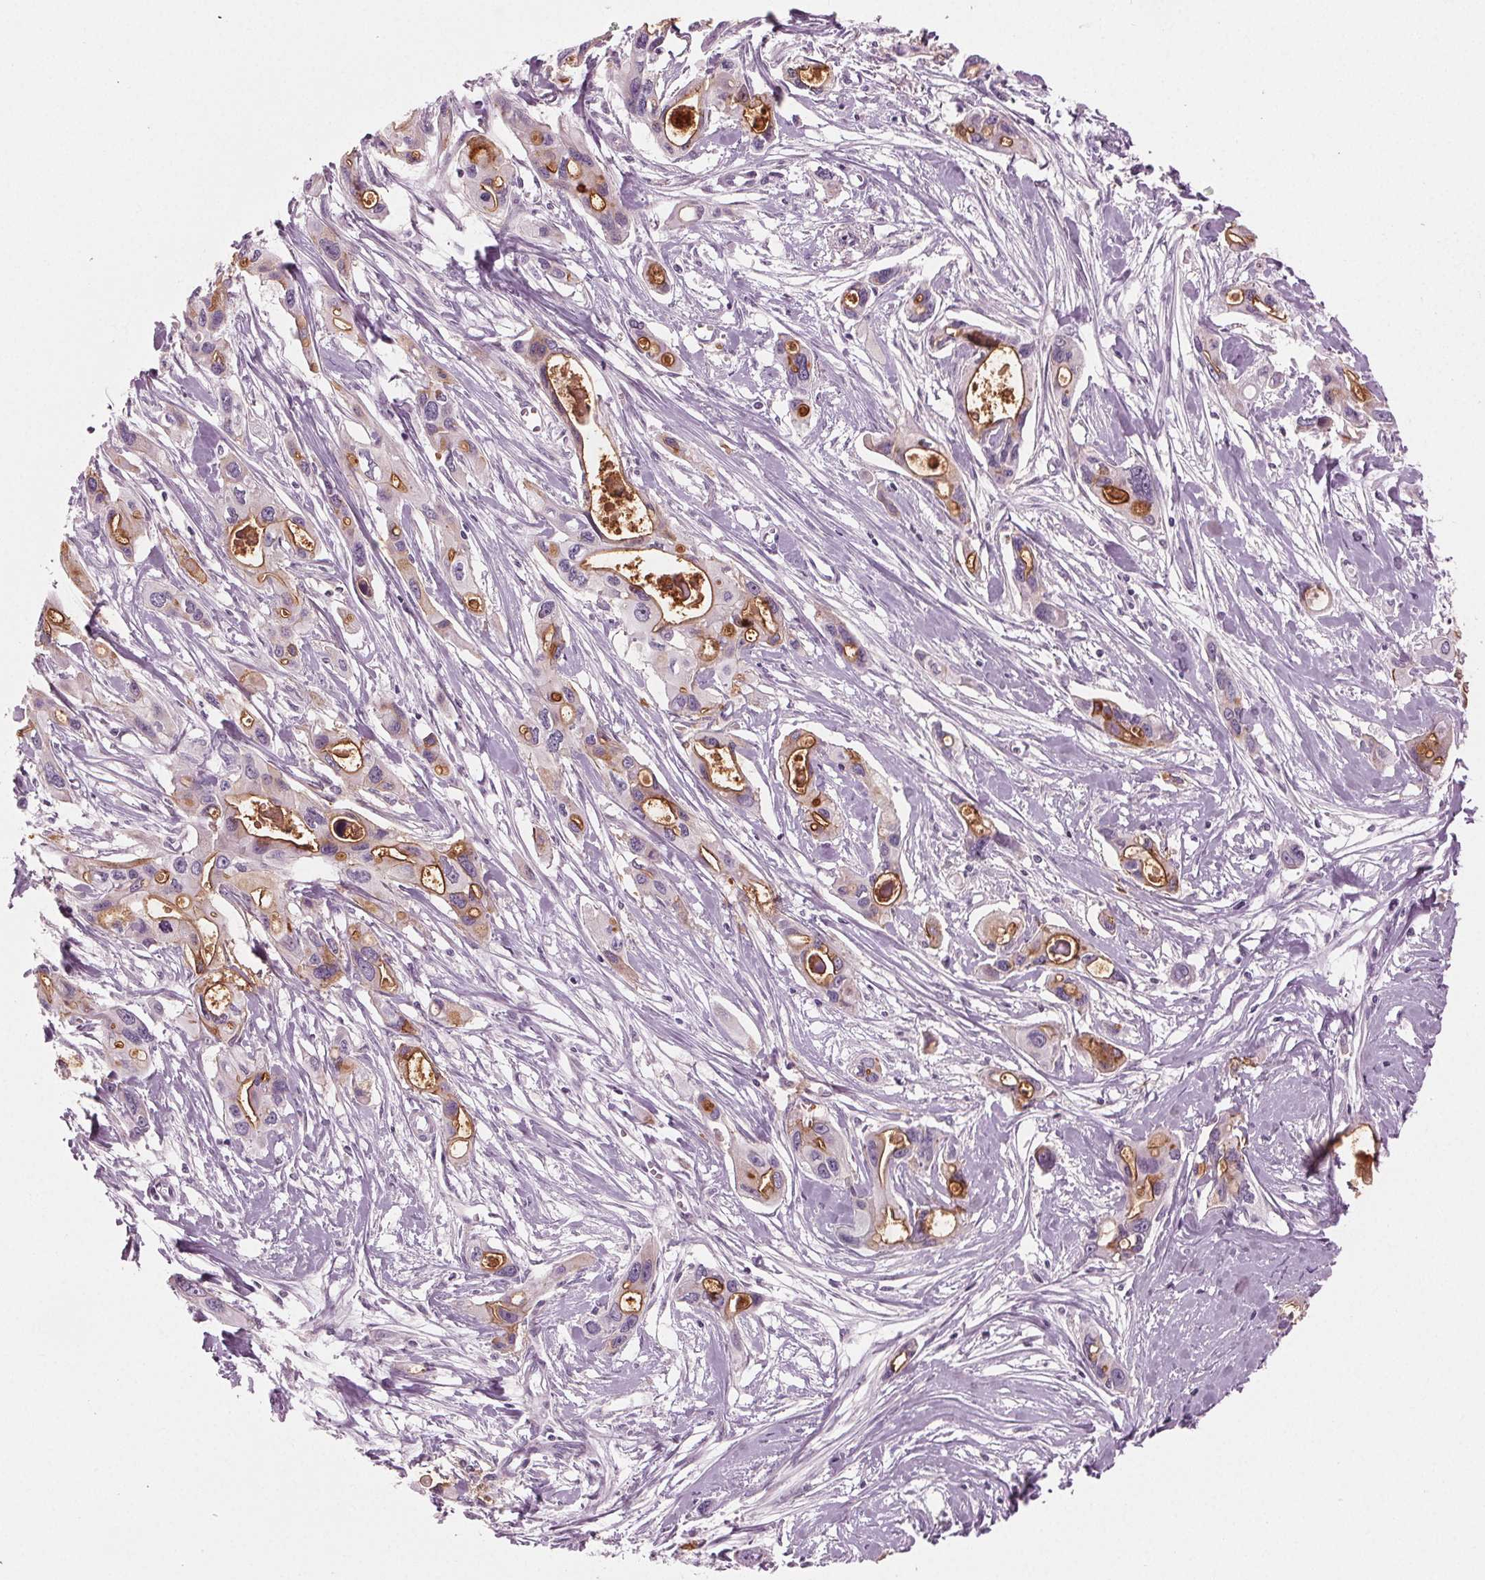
{"staining": {"intensity": "moderate", "quantity": "<25%", "location": "cytoplasmic/membranous"}, "tissue": "pancreatic cancer", "cell_type": "Tumor cells", "image_type": "cancer", "snomed": [{"axis": "morphology", "description": "Adenocarcinoma, NOS"}, {"axis": "topography", "description": "Pancreas"}], "caption": "A photomicrograph showing moderate cytoplasmic/membranous positivity in approximately <25% of tumor cells in pancreatic cancer (adenocarcinoma), as visualized by brown immunohistochemical staining.", "gene": "PRAP1", "patient": {"sex": "male", "age": 60}}